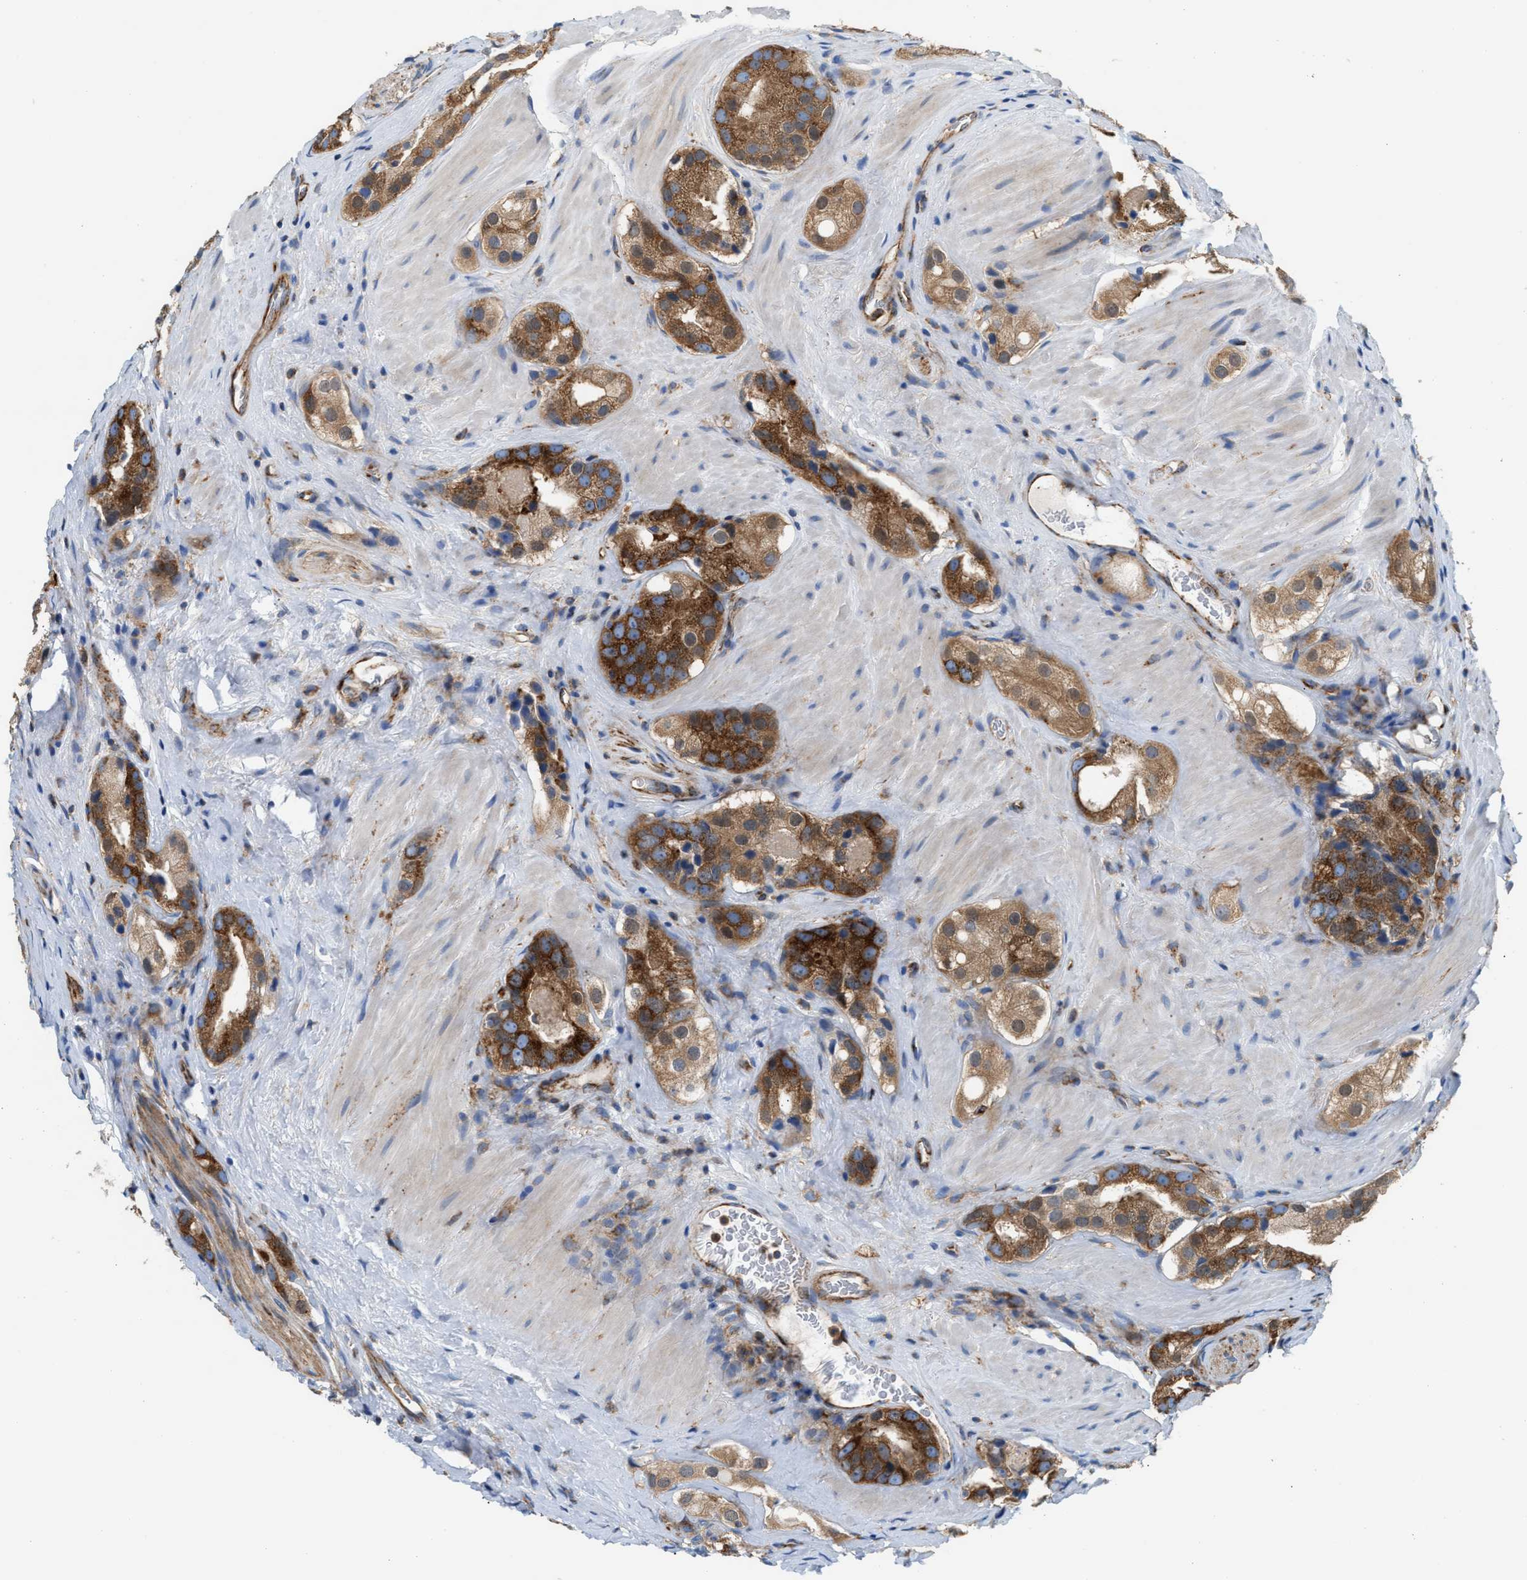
{"staining": {"intensity": "strong", "quantity": ">75%", "location": "cytoplasmic/membranous"}, "tissue": "prostate cancer", "cell_type": "Tumor cells", "image_type": "cancer", "snomed": [{"axis": "morphology", "description": "Adenocarcinoma, High grade"}, {"axis": "topography", "description": "Prostate"}], "caption": "Immunohistochemistry (IHC) of human prostate adenocarcinoma (high-grade) shows high levels of strong cytoplasmic/membranous positivity in approximately >75% of tumor cells.", "gene": "TBC1D15", "patient": {"sex": "male", "age": 63}}